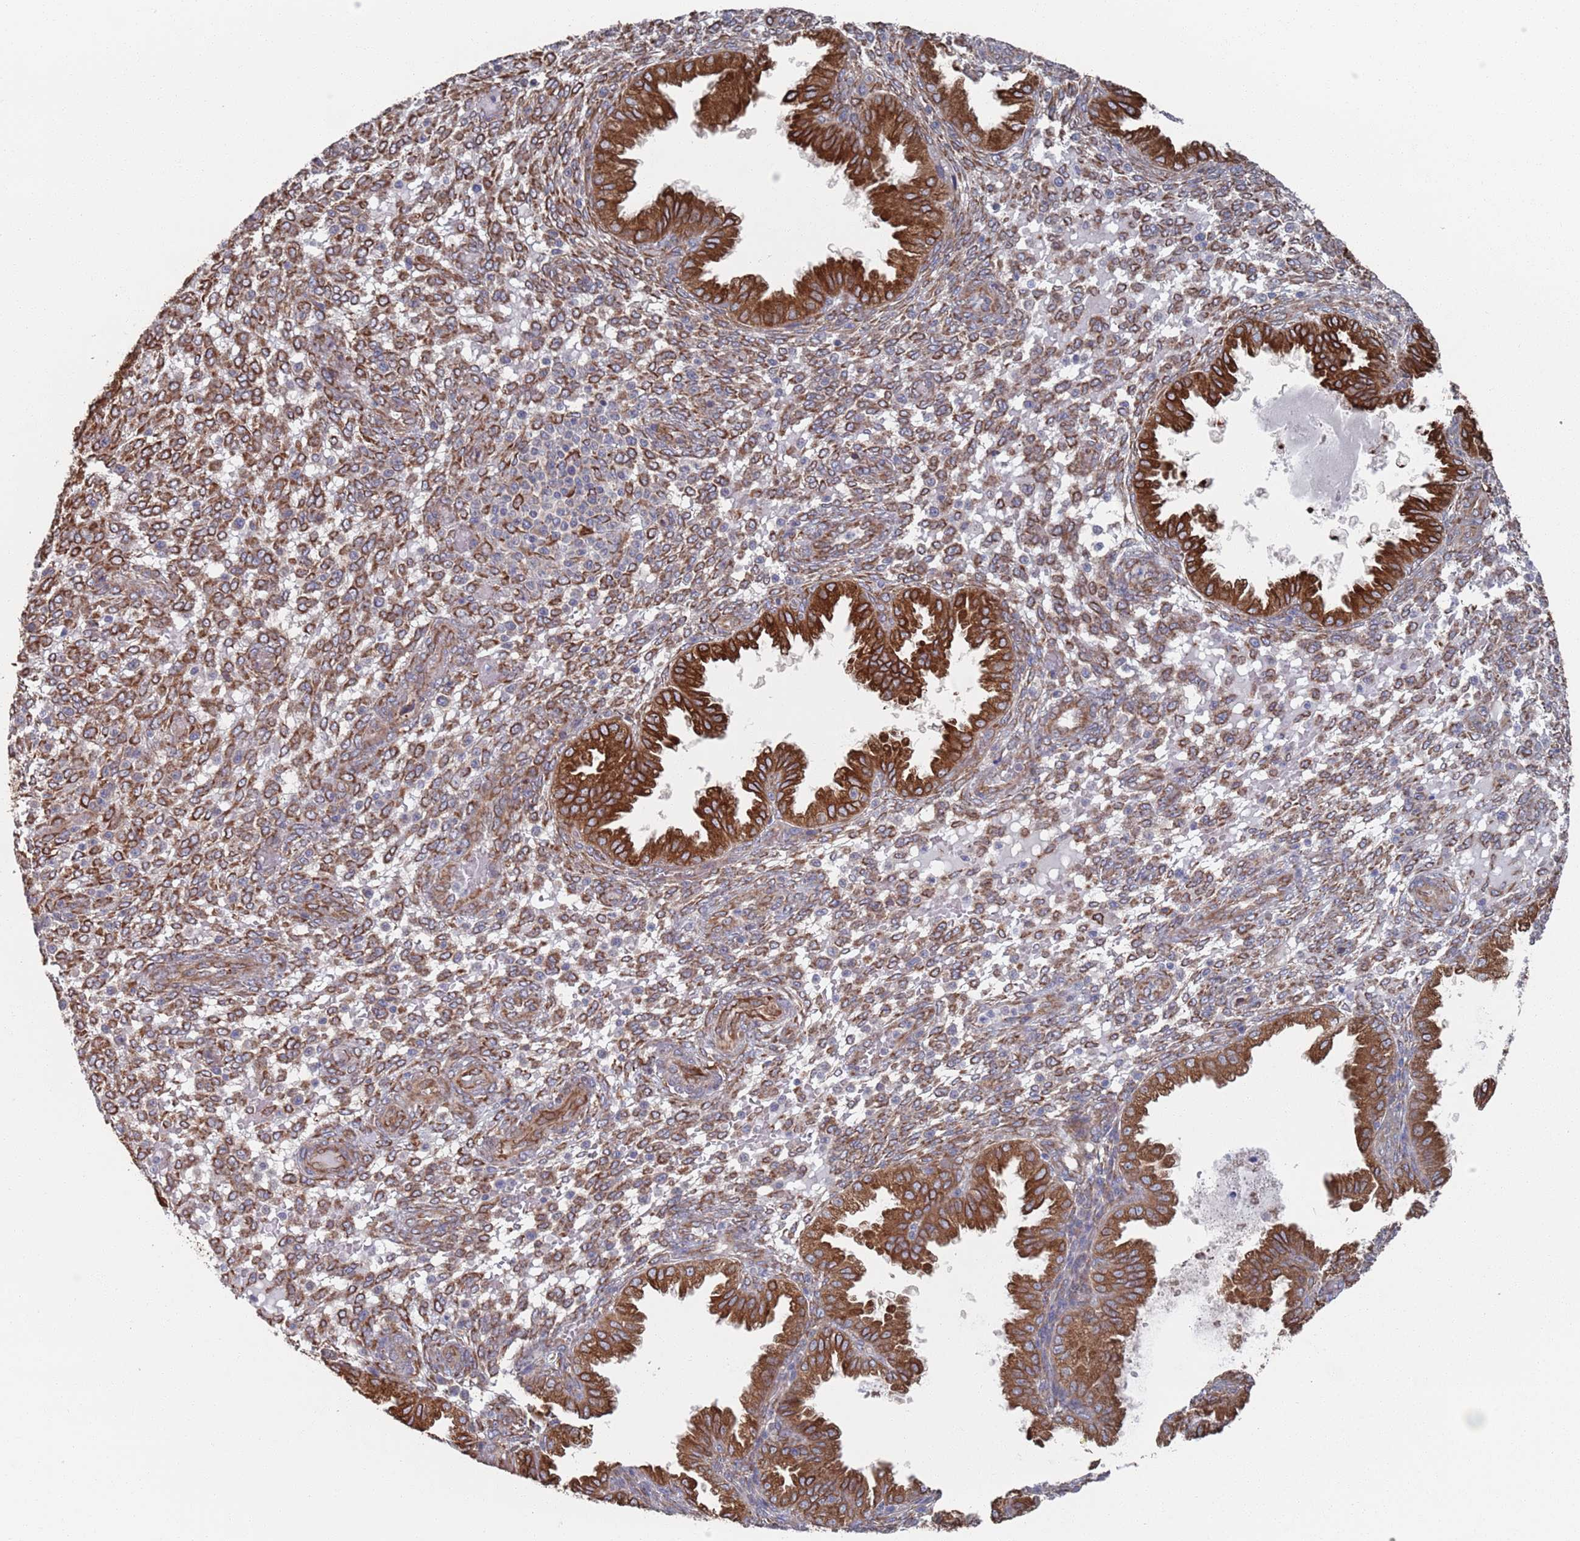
{"staining": {"intensity": "moderate", "quantity": ">75%", "location": "cytoplasmic/membranous"}, "tissue": "endometrium", "cell_type": "Cells in endometrial stroma", "image_type": "normal", "snomed": [{"axis": "morphology", "description": "Normal tissue, NOS"}, {"axis": "topography", "description": "Endometrium"}], "caption": "The photomicrograph reveals immunohistochemical staining of unremarkable endometrium. There is moderate cytoplasmic/membranous staining is seen in about >75% of cells in endometrial stroma.", "gene": "CCDC106", "patient": {"sex": "female", "age": 33}}